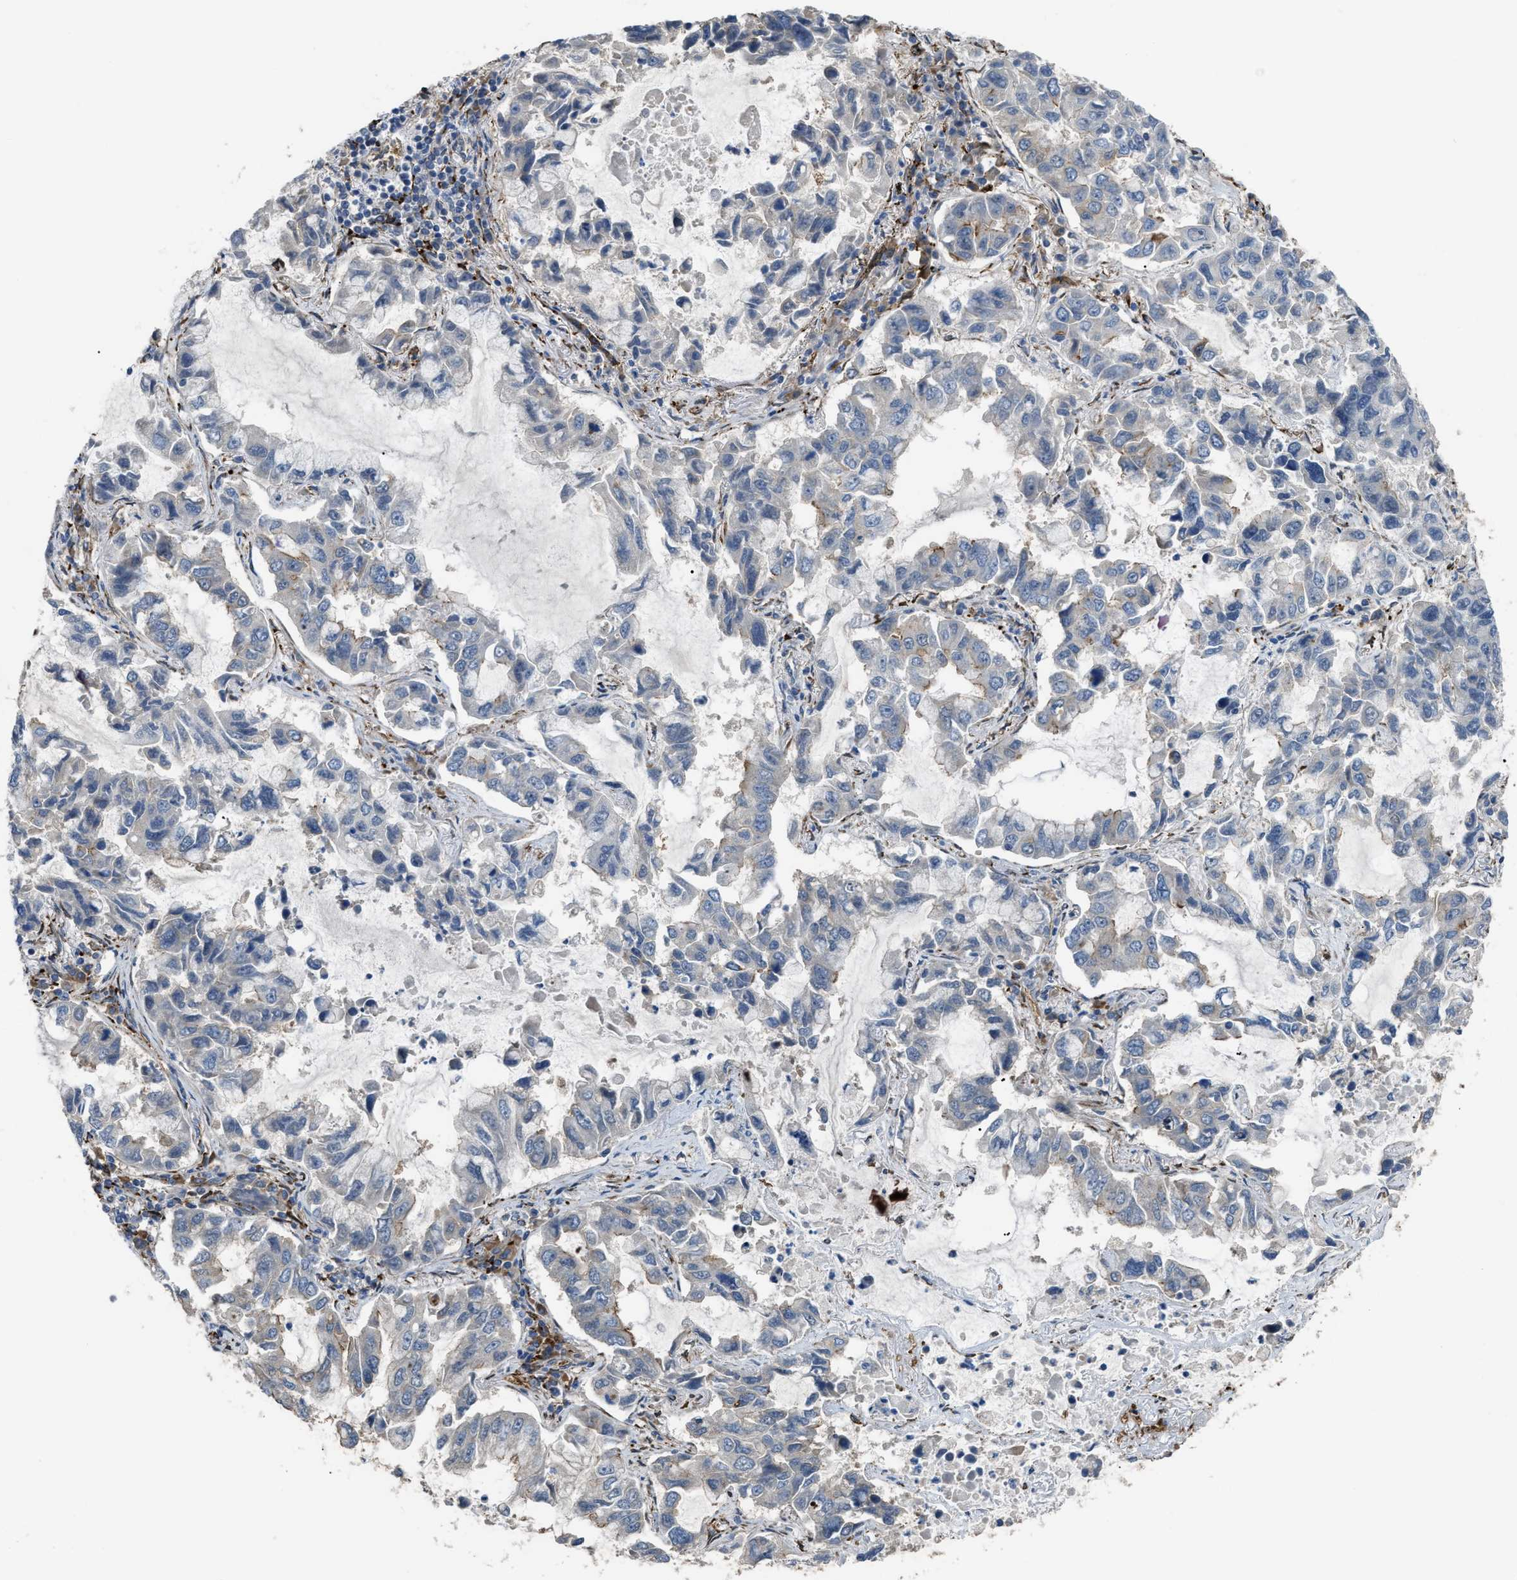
{"staining": {"intensity": "negative", "quantity": "none", "location": "none"}, "tissue": "lung cancer", "cell_type": "Tumor cells", "image_type": "cancer", "snomed": [{"axis": "morphology", "description": "Adenocarcinoma, NOS"}, {"axis": "topography", "description": "Lung"}], "caption": "This micrograph is of adenocarcinoma (lung) stained with IHC to label a protein in brown with the nuclei are counter-stained blue. There is no positivity in tumor cells.", "gene": "SELENOM", "patient": {"sex": "male", "age": 64}}